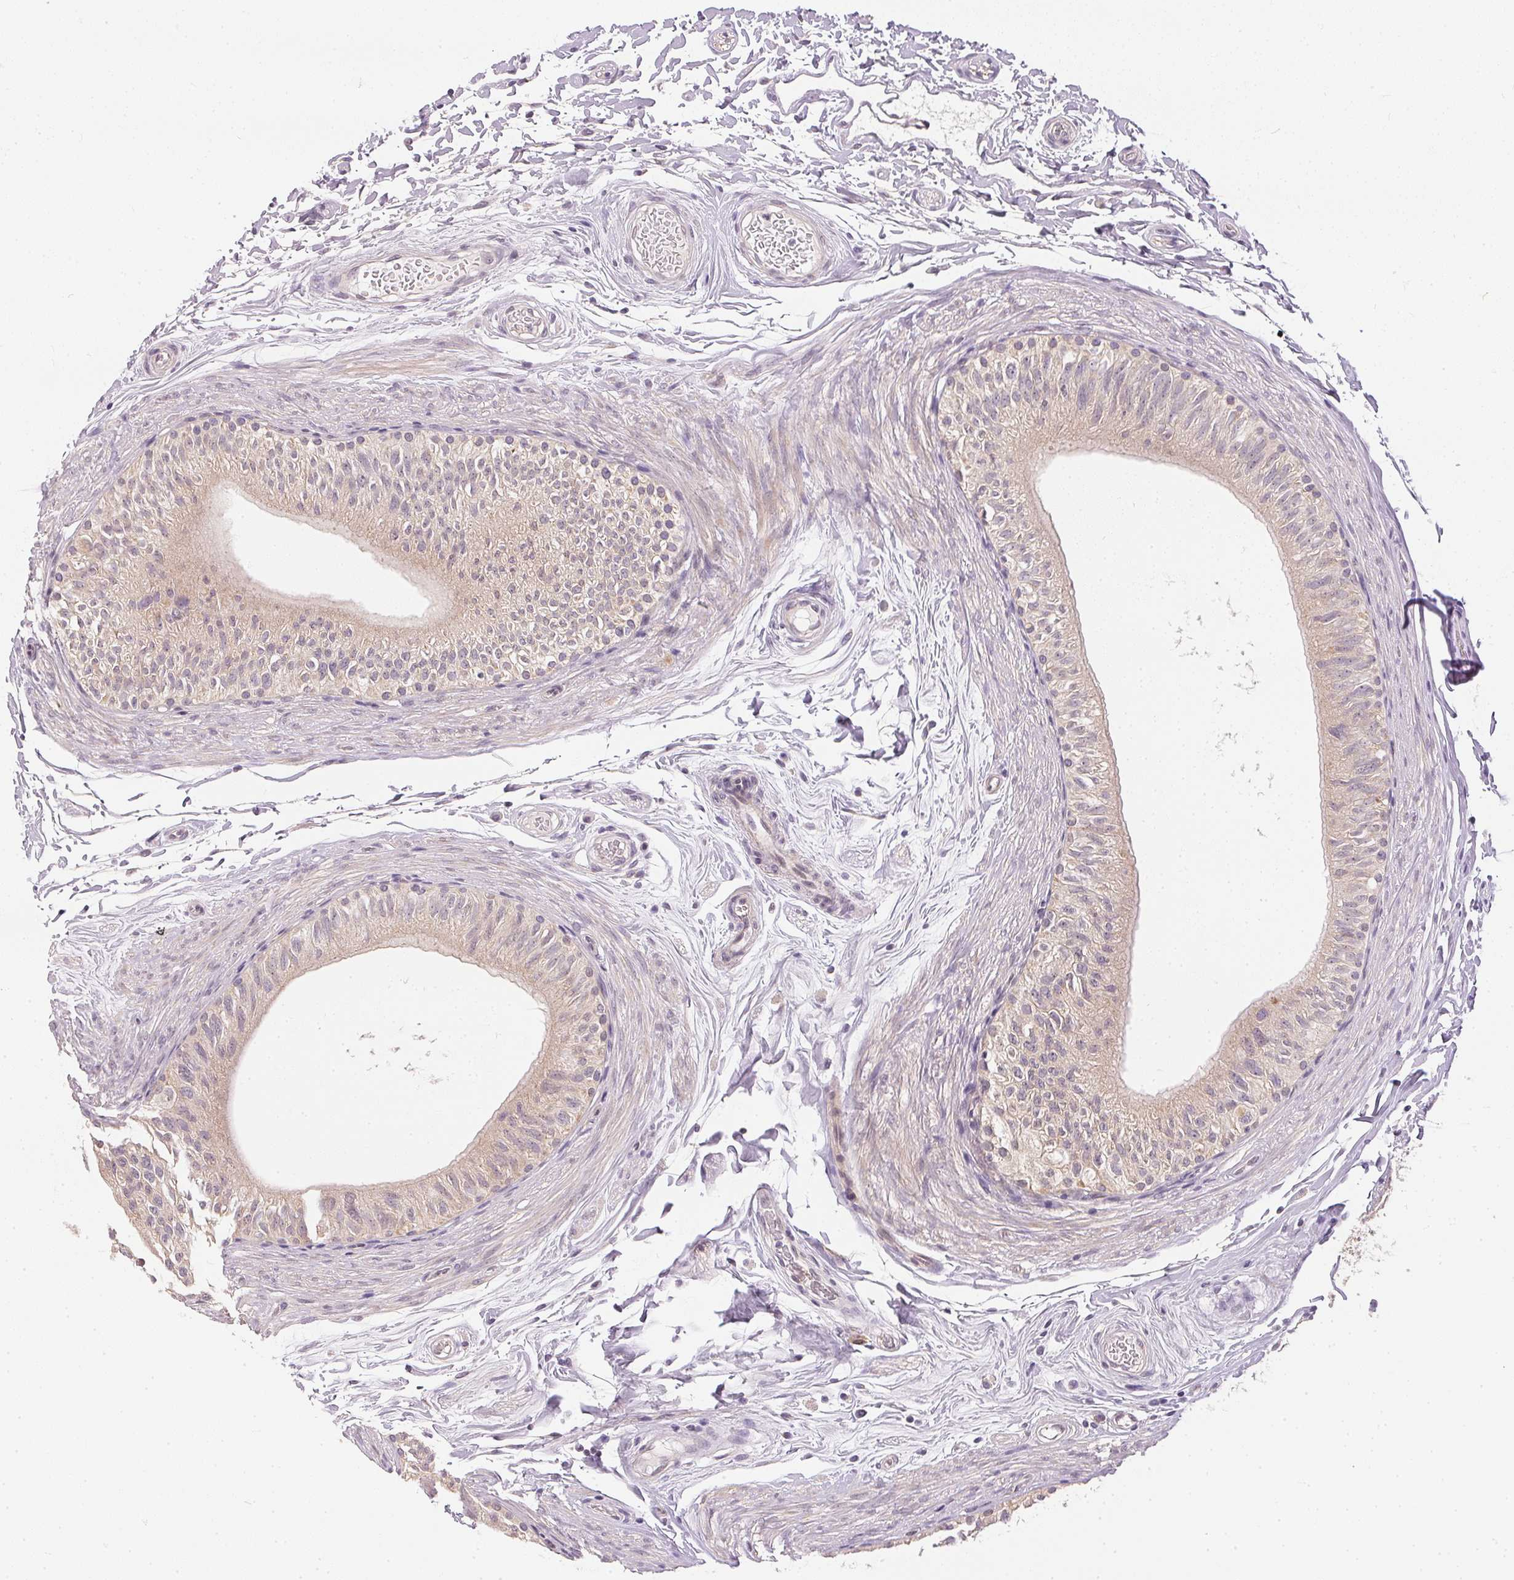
{"staining": {"intensity": "weak", "quantity": ">75%", "location": "cytoplasmic/membranous"}, "tissue": "epididymis", "cell_type": "Glandular cells", "image_type": "normal", "snomed": [{"axis": "morphology", "description": "Normal tissue, NOS"}, {"axis": "topography", "description": "Epididymis"}], "caption": "A high-resolution photomicrograph shows immunohistochemistry staining of normal epididymis, which displays weak cytoplasmic/membranous positivity in approximately >75% of glandular cells. Immunohistochemistry stains the protein of interest in brown and the nuclei are stained blue.", "gene": "TTC23L", "patient": {"sex": "male", "age": 36}}